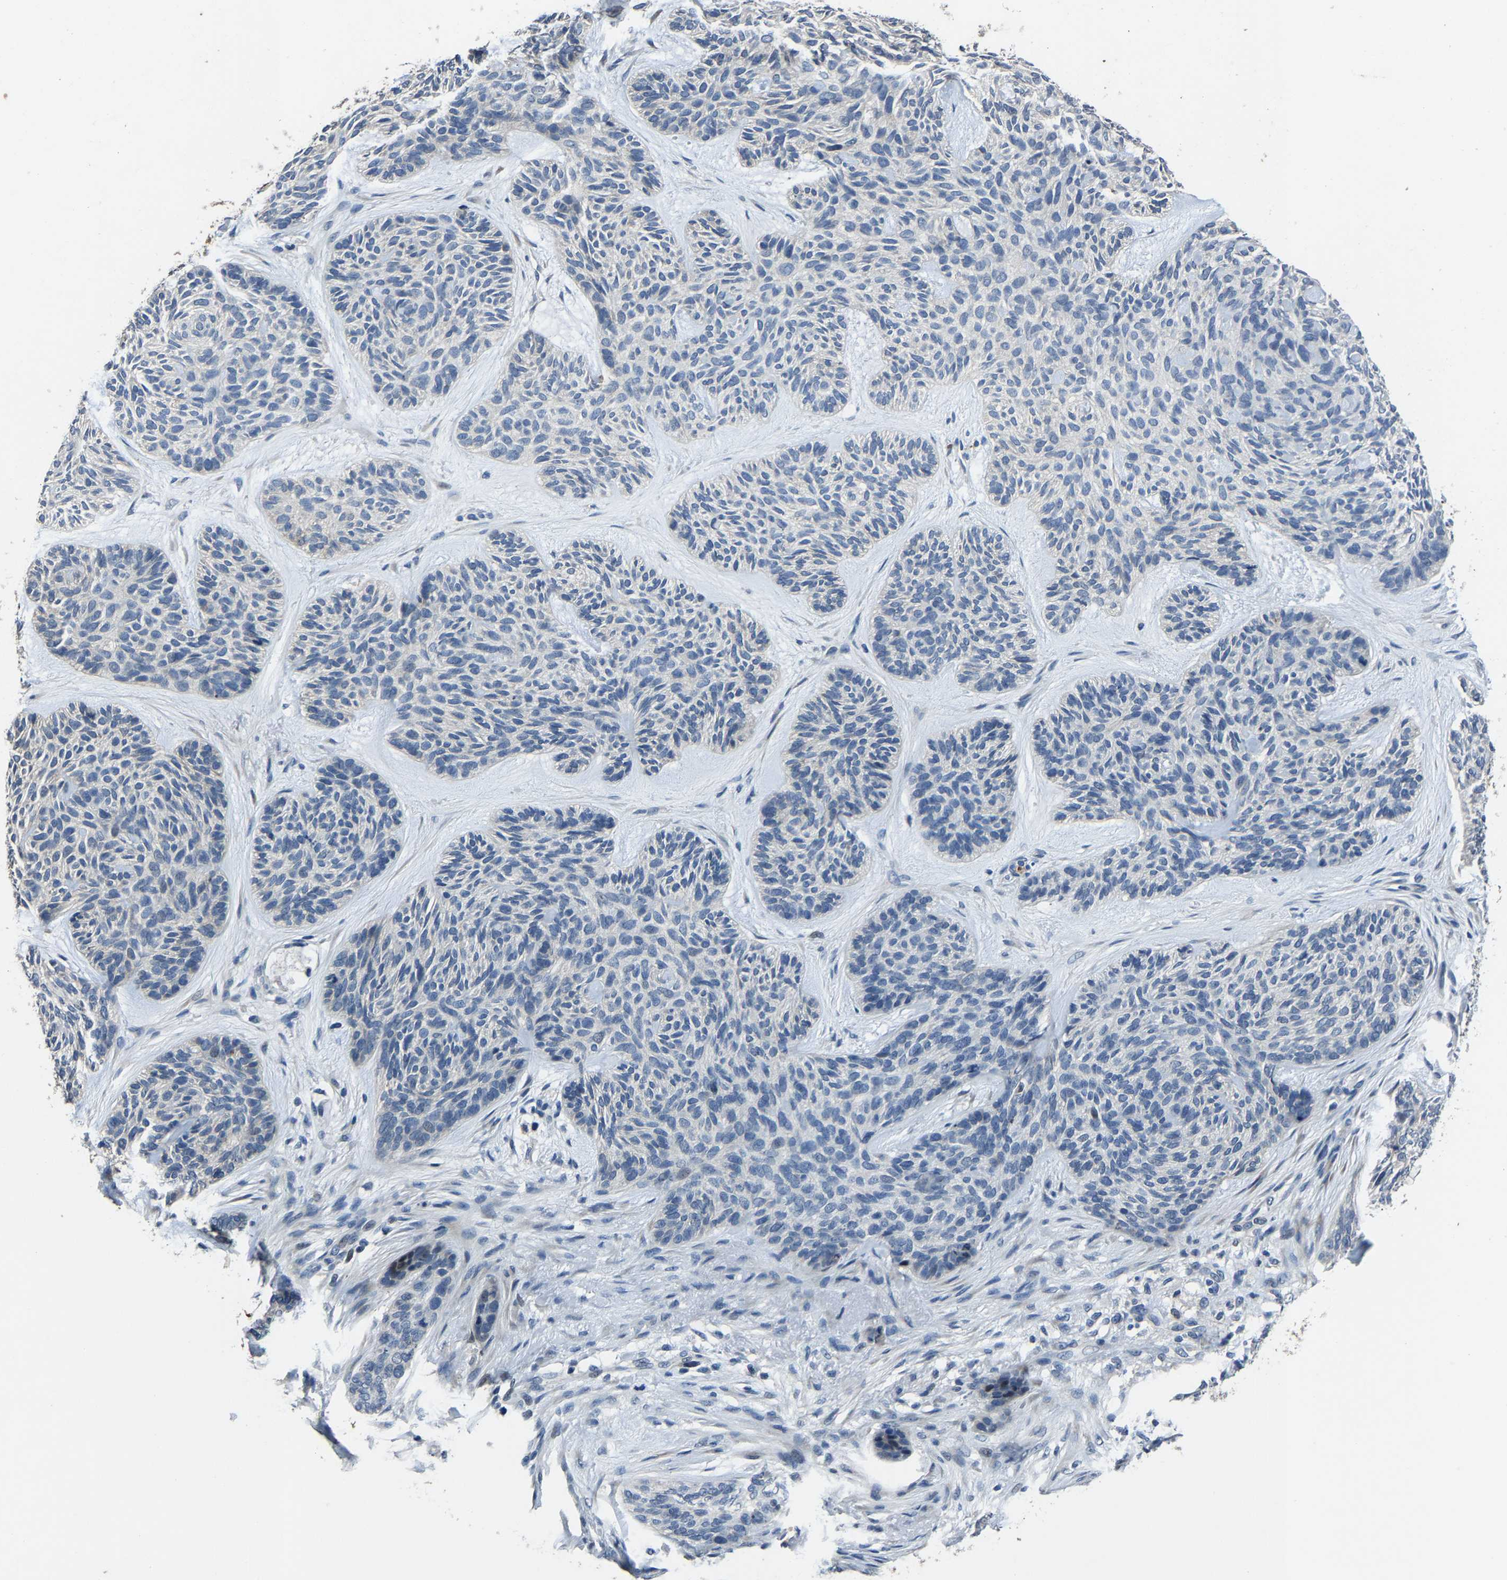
{"staining": {"intensity": "negative", "quantity": "none", "location": "none"}, "tissue": "skin cancer", "cell_type": "Tumor cells", "image_type": "cancer", "snomed": [{"axis": "morphology", "description": "Basal cell carcinoma"}, {"axis": "topography", "description": "Skin"}], "caption": "Tumor cells are negative for protein expression in human basal cell carcinoma (skin). The staining was performed using DAB to visualize the protein expression in brown, while the nuclei were stained in blue with hematoxylin (Magnification: 20x).", "gene": "PCNX2", "patient": {"sex": "male", "age": 55}}